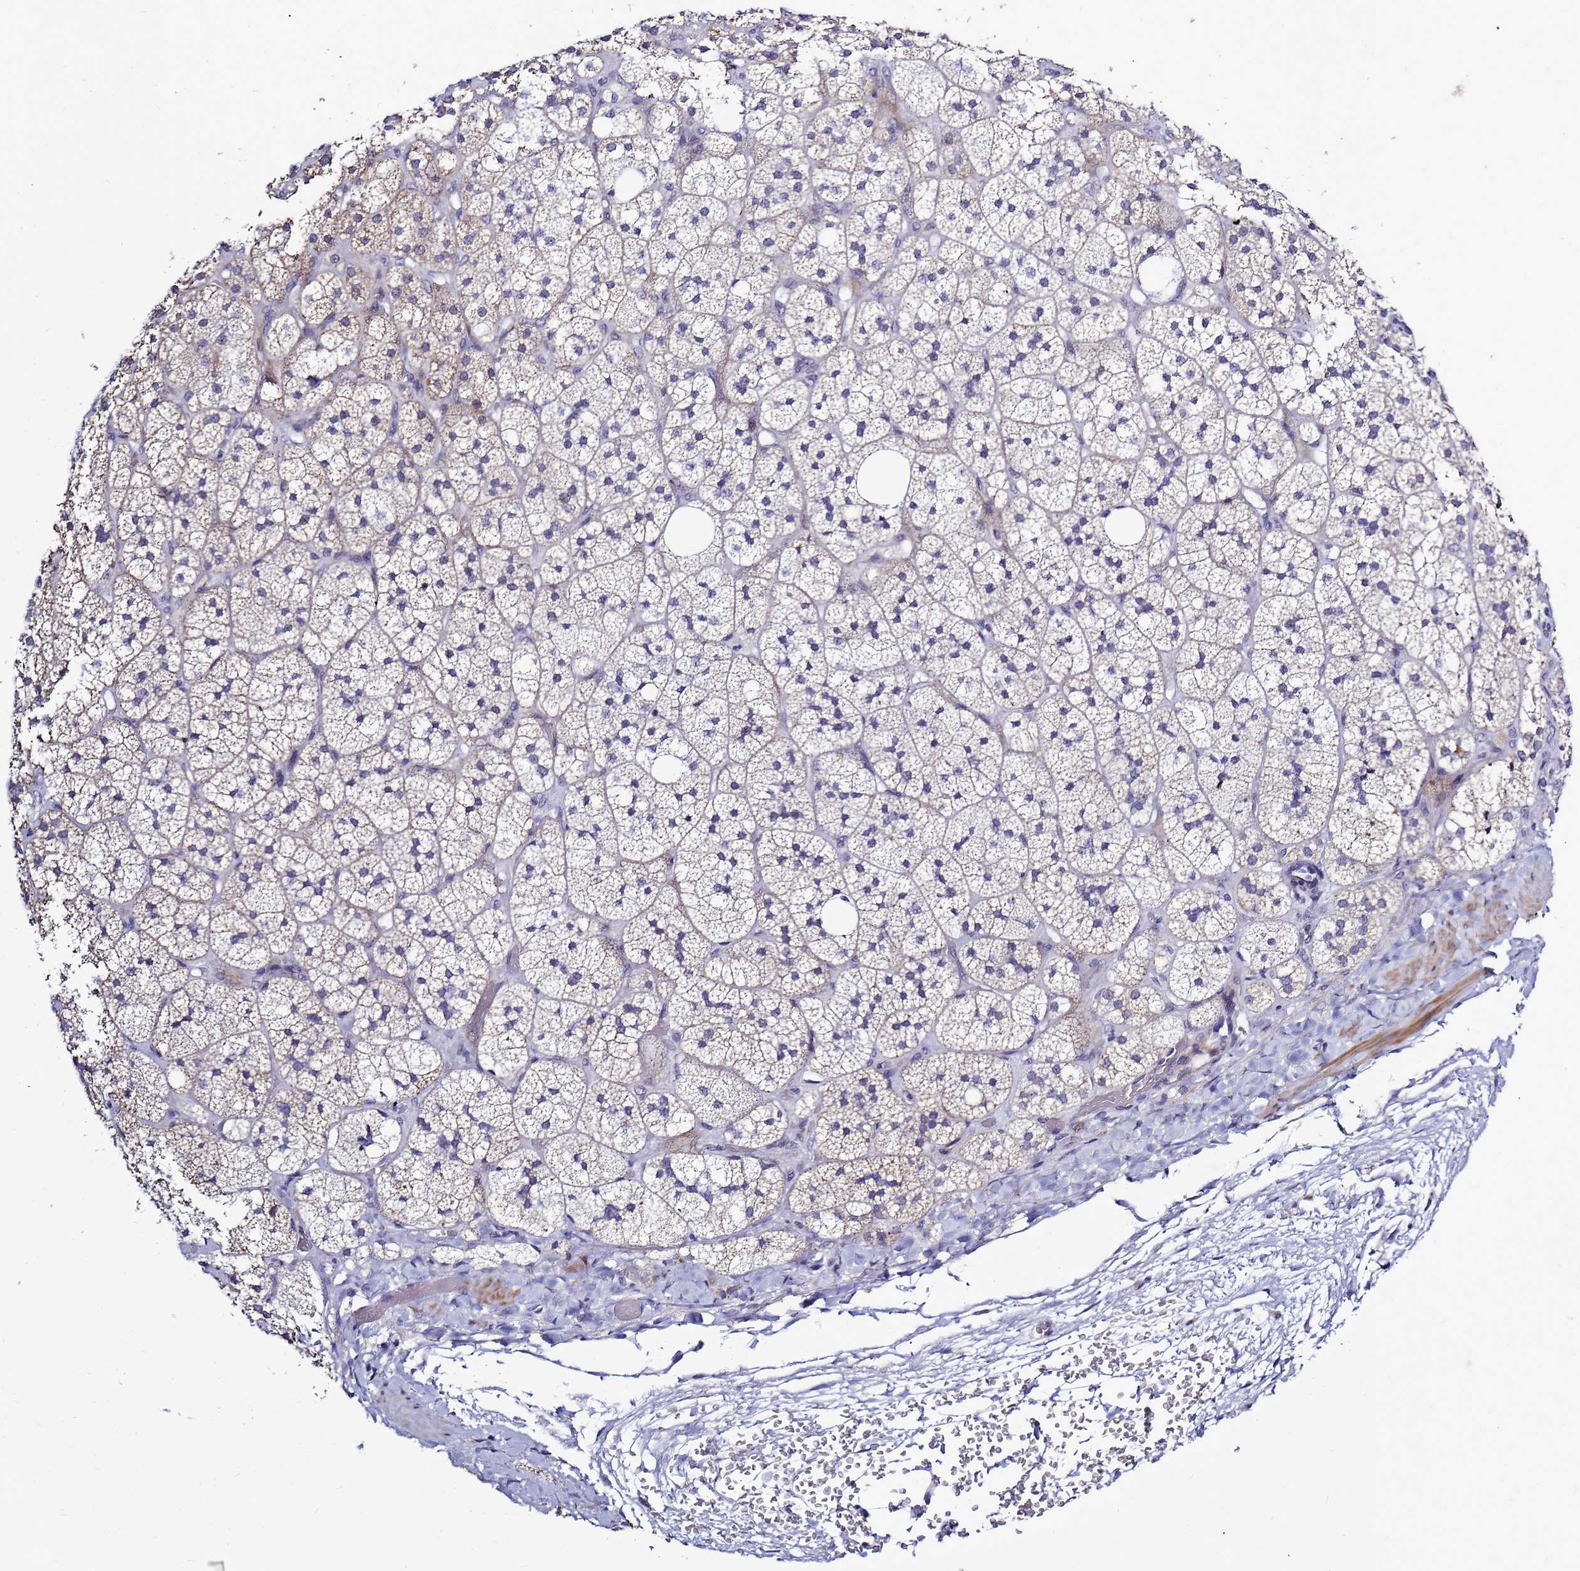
{"staining": {"intensity": "negative", "quantity": "none", "location": "none"}, "tissue": "adrenal gland", "cell_type": "Glandular cells", "image_type": "normal", "snomed": [{"axis": "morphology", "description": "Normal tissue, NOS"}, {"axis": "topography", "description": "Adrenal gland"}], "caption": "Immunohistochemistry photomicrograph of benign human adrenal gland stained for a protein (brown), which displays no expression in glandular cells. (DAB immunohistochemistry, high magnification).", "gene": "CXorf65", "patient": {"sex": "male", "age": 61}}